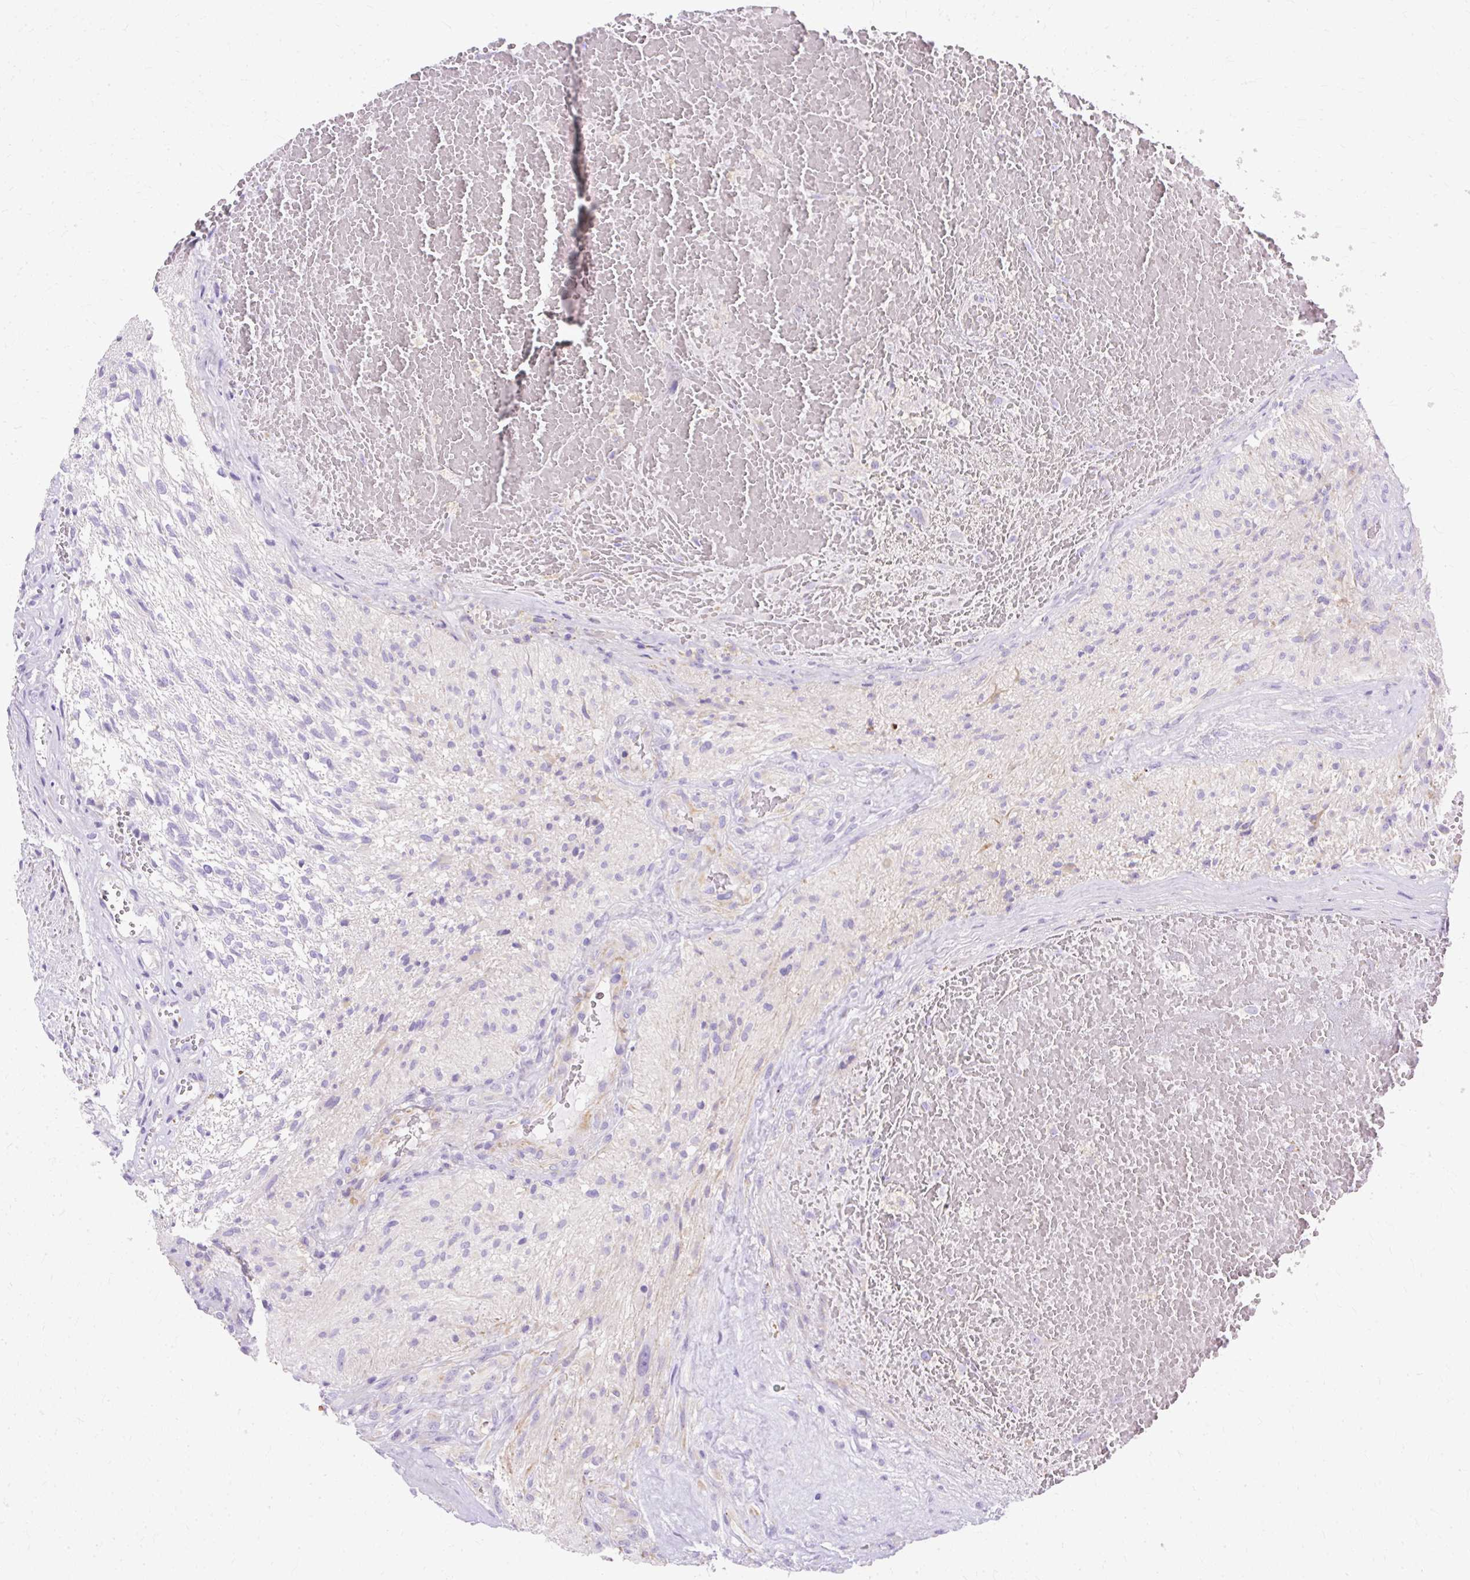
{"staining": {"intensity": "negative", "quantity": "none", "location": "none"}, "tissue": "glioma", "cell_type": "Tumor cells", "image_type": "cancer", "snomed": [{"axis": "morphology", "description": "Glioma, malignant, High grade"}, {"axis": "topography", "description": "Brain"}], "caption": "Tumor cells show no significant expression in glioma.", "gene": "MYO6", "patient": {"sex": "male", "age": 56}}